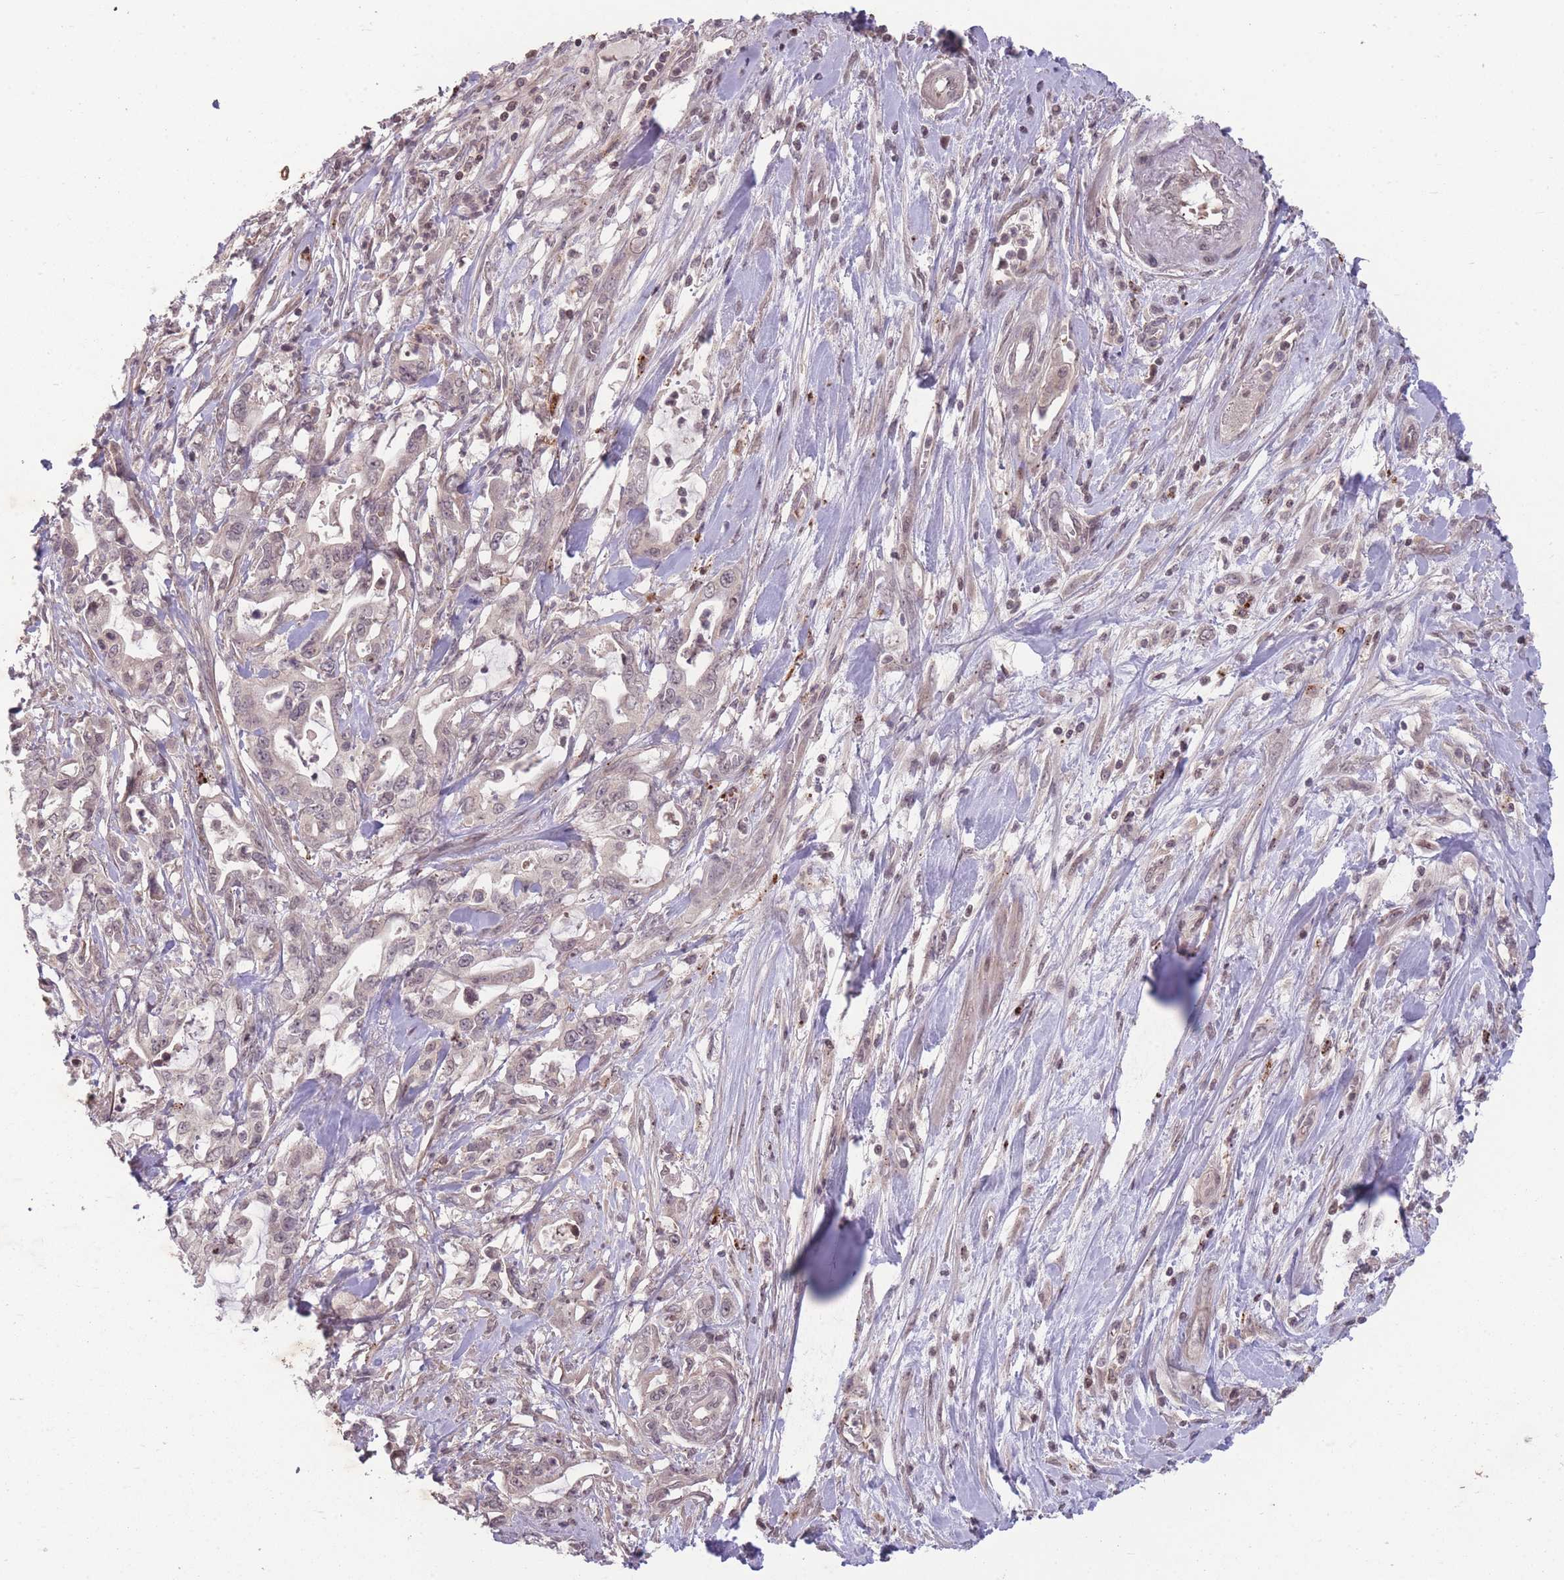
{"staining": {"intensity": "negative", "quantity": "none", "location": "none"}, "tissue": "pancreatic cancer", "cell_type": "Tumor cells", "image_type": "cancer", "snomed": [{"axis": "morphology", "description": "Adenocarcinoma, NOS"}, {"axis": "topography", "description": "Pancreas"}], "caption": "An IHC histopathology image of adenocarcinoma (pancreatic) is shown. There is no staining in tumor cells of adenocarcinoma (pancreatic).", "gene": "GGT5", "patient": {"sex": "female", "age": 61}}